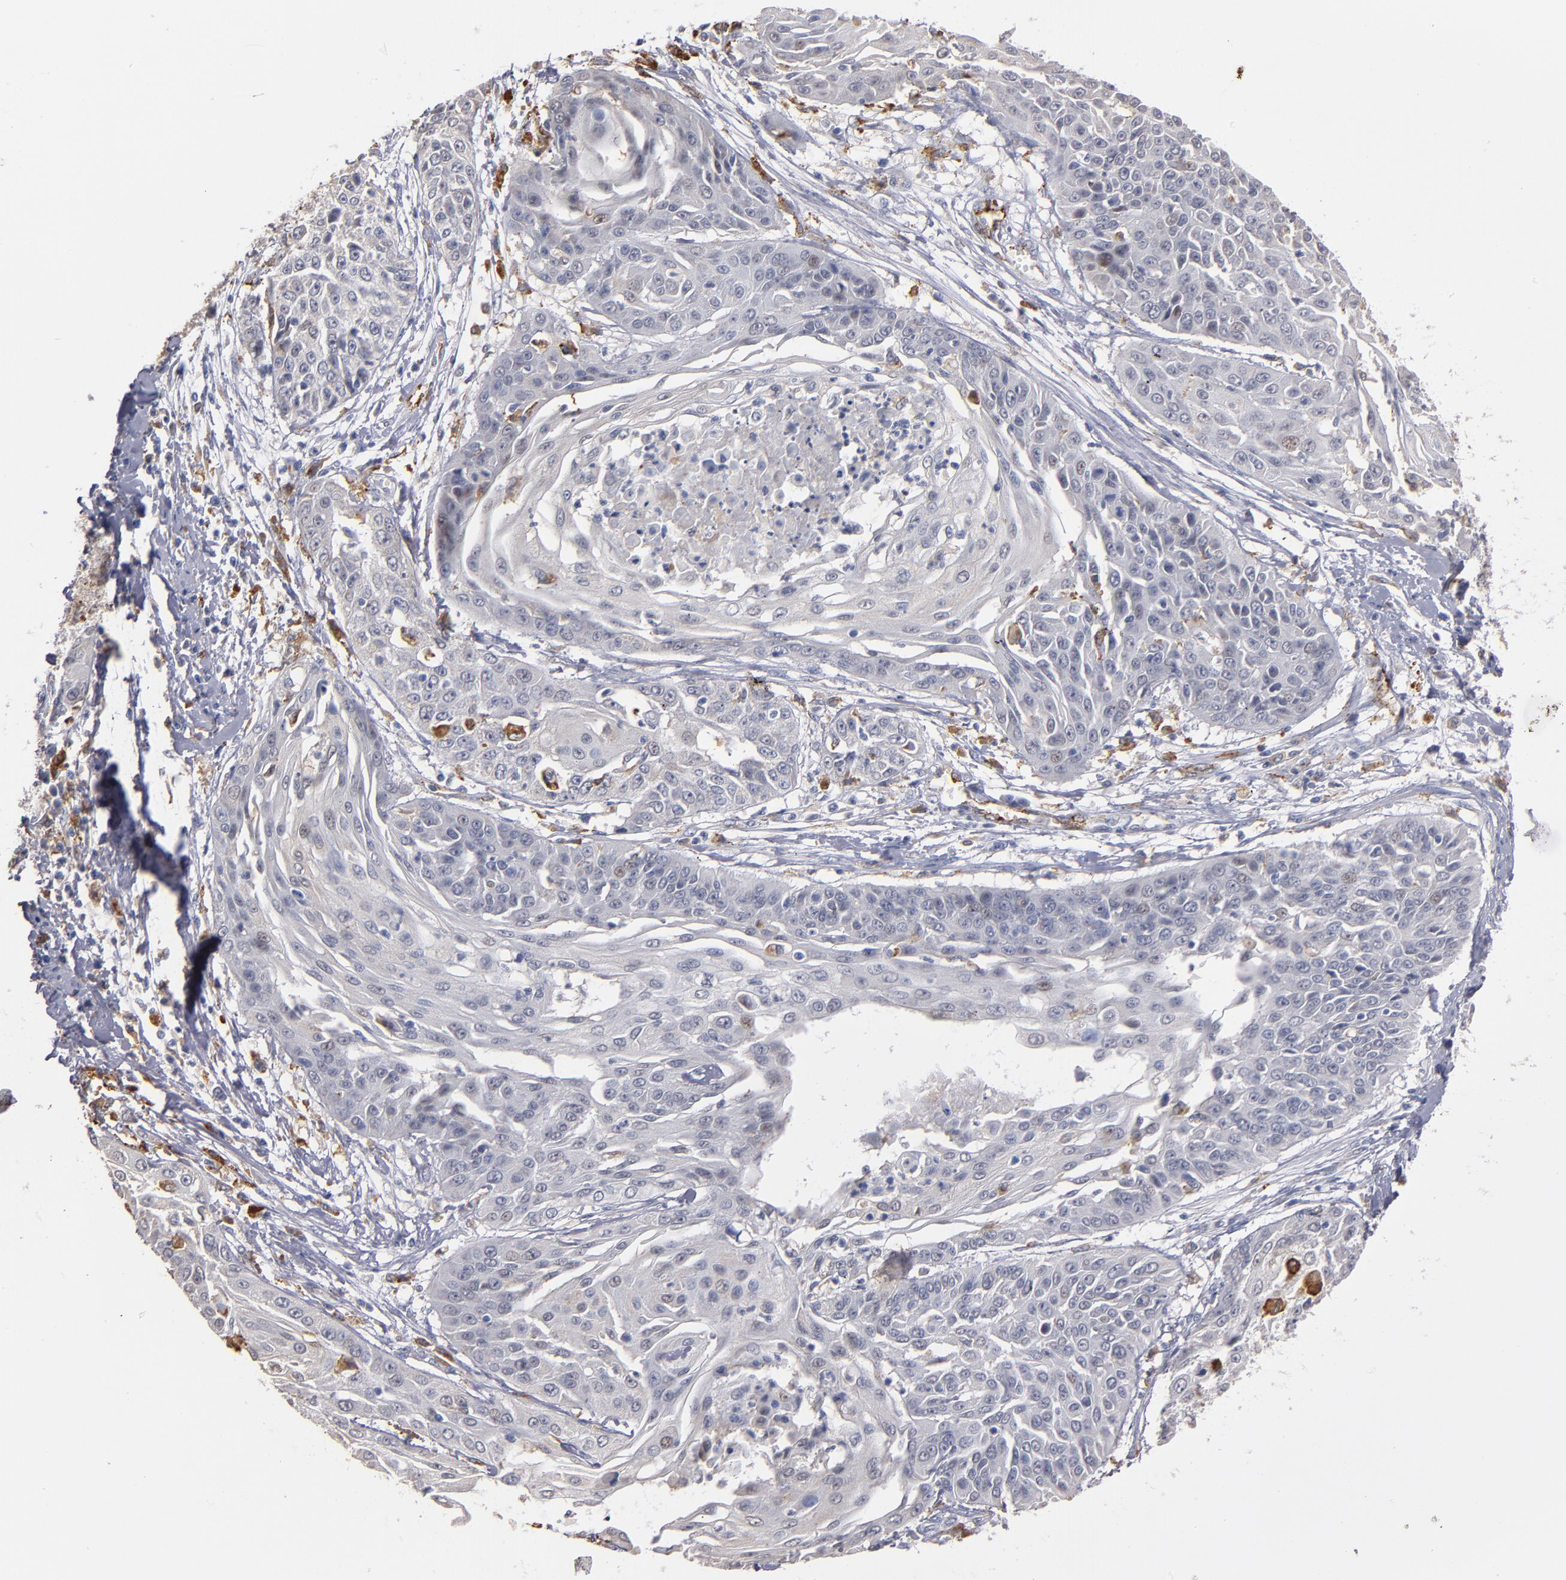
{"staining": {"intensity": "negative", "quantity": "none", "location": "none"}, "tissue": "cervical cancer", "cell_type": "Tumor cells", "image_type": "cancer", "snomed": [{"axis": "morphology", "description": "Squamous cell carcinoma, NOS"}, {"axis": "topography", "description": "Cervix"}], "caption": "A high-resolution photomicrograph shows immunohistochemistry staining of cervical cancer, which displays no significant expression in tumor cells.", "gene": "SELP", "patient": {"sex": "female", "age": 64}}